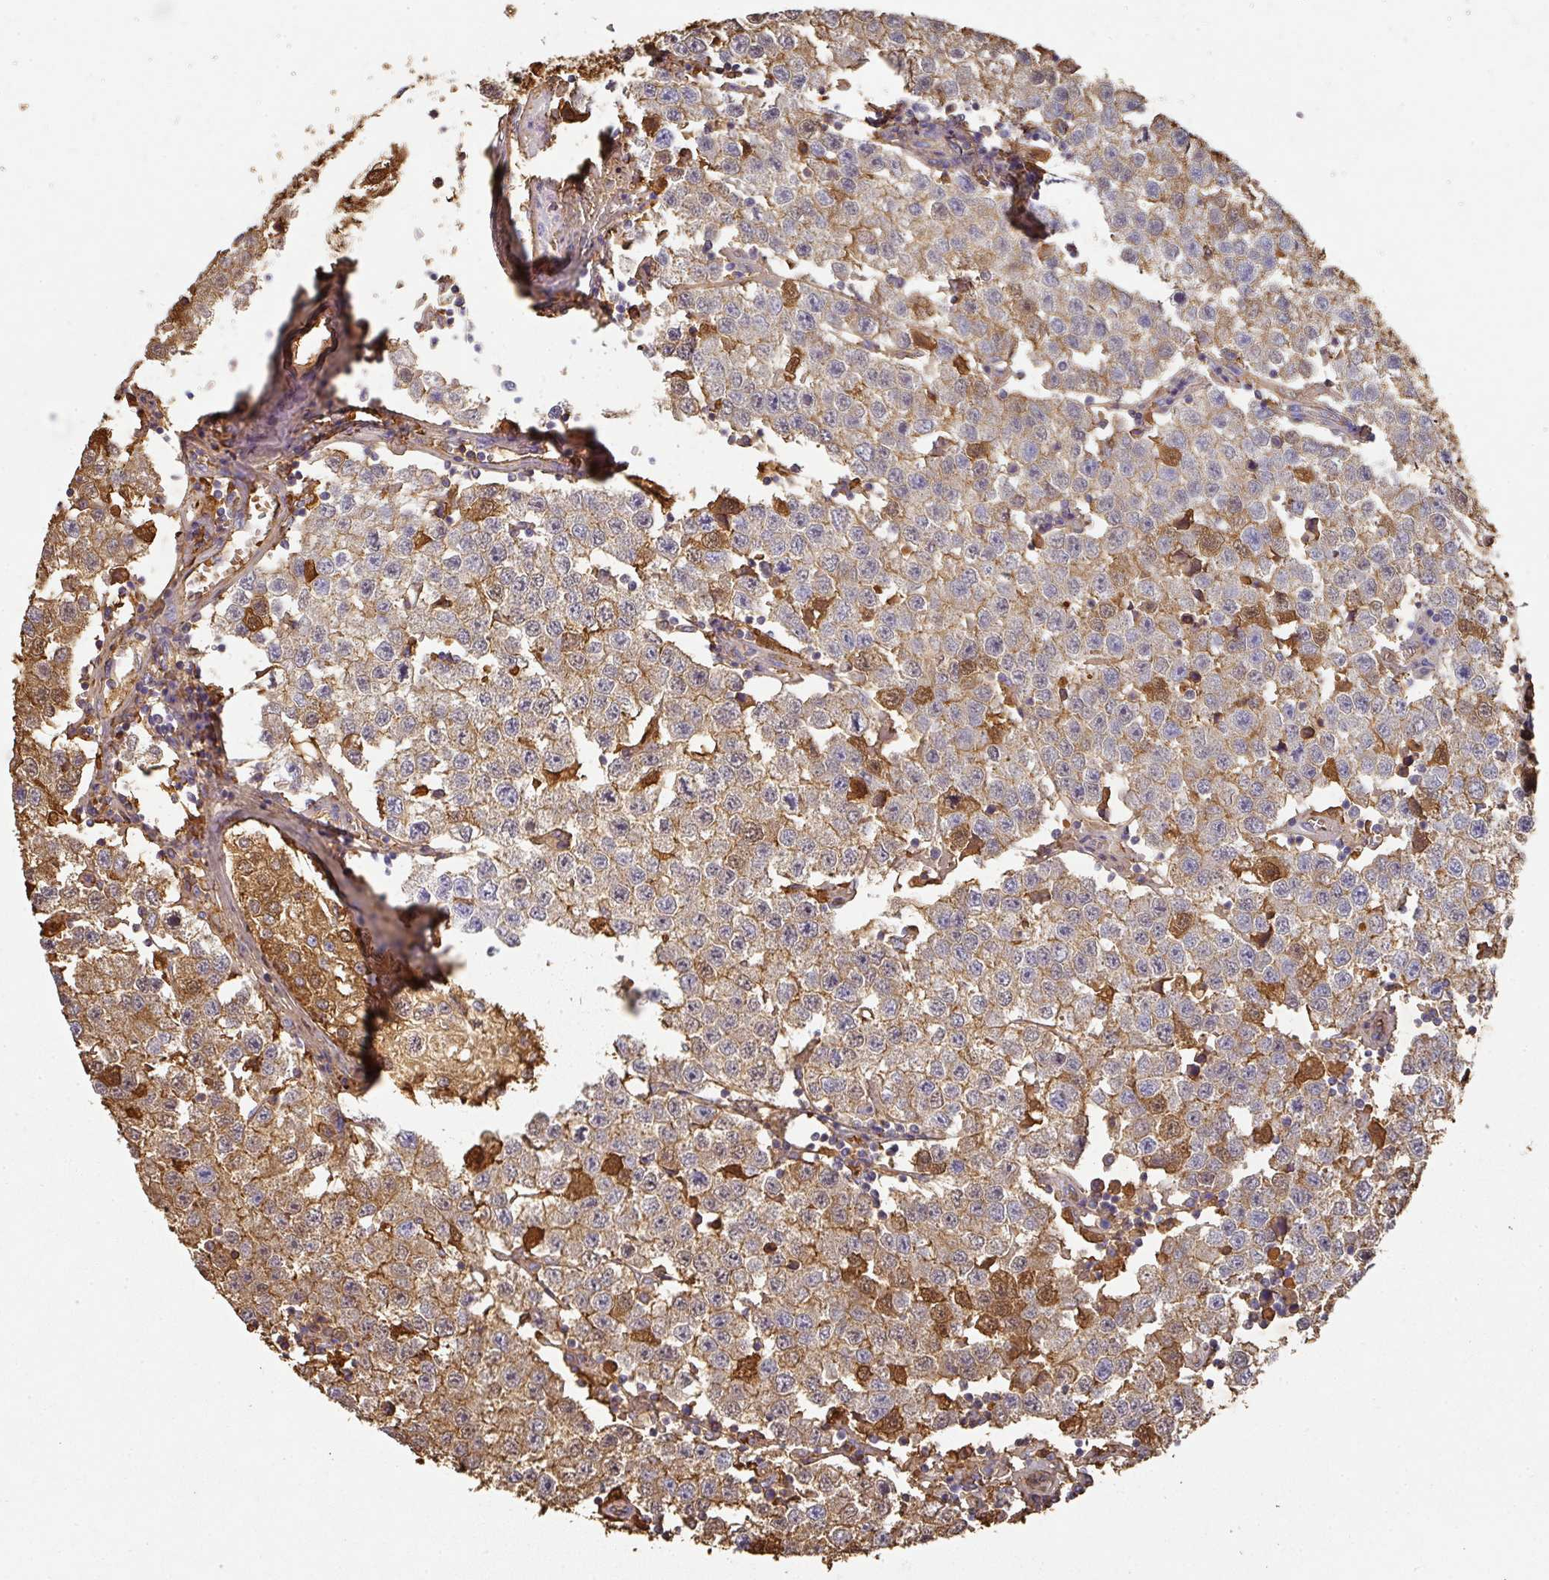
{"staining": {"intensity": "moderate", "quantity": "25%-75%", "location": "cytoplasmic/membranous"}, "tissue": "testis cancer", "cell_type": "Tumor cells", "image_type": "cancer", "snomed": [{"axis": "morphology", "description": "Seminoma, NOS"}, {"axis": "topography", "description": "Testis"}], "caption": "Immunohistochemical staining of testis seminoma displays moderate cytoplasmic/membranous protein staining in approximately 25%-75% of tumor cells.", "gene": "ALB", "patient": {"sex": "male", "age": 34}}